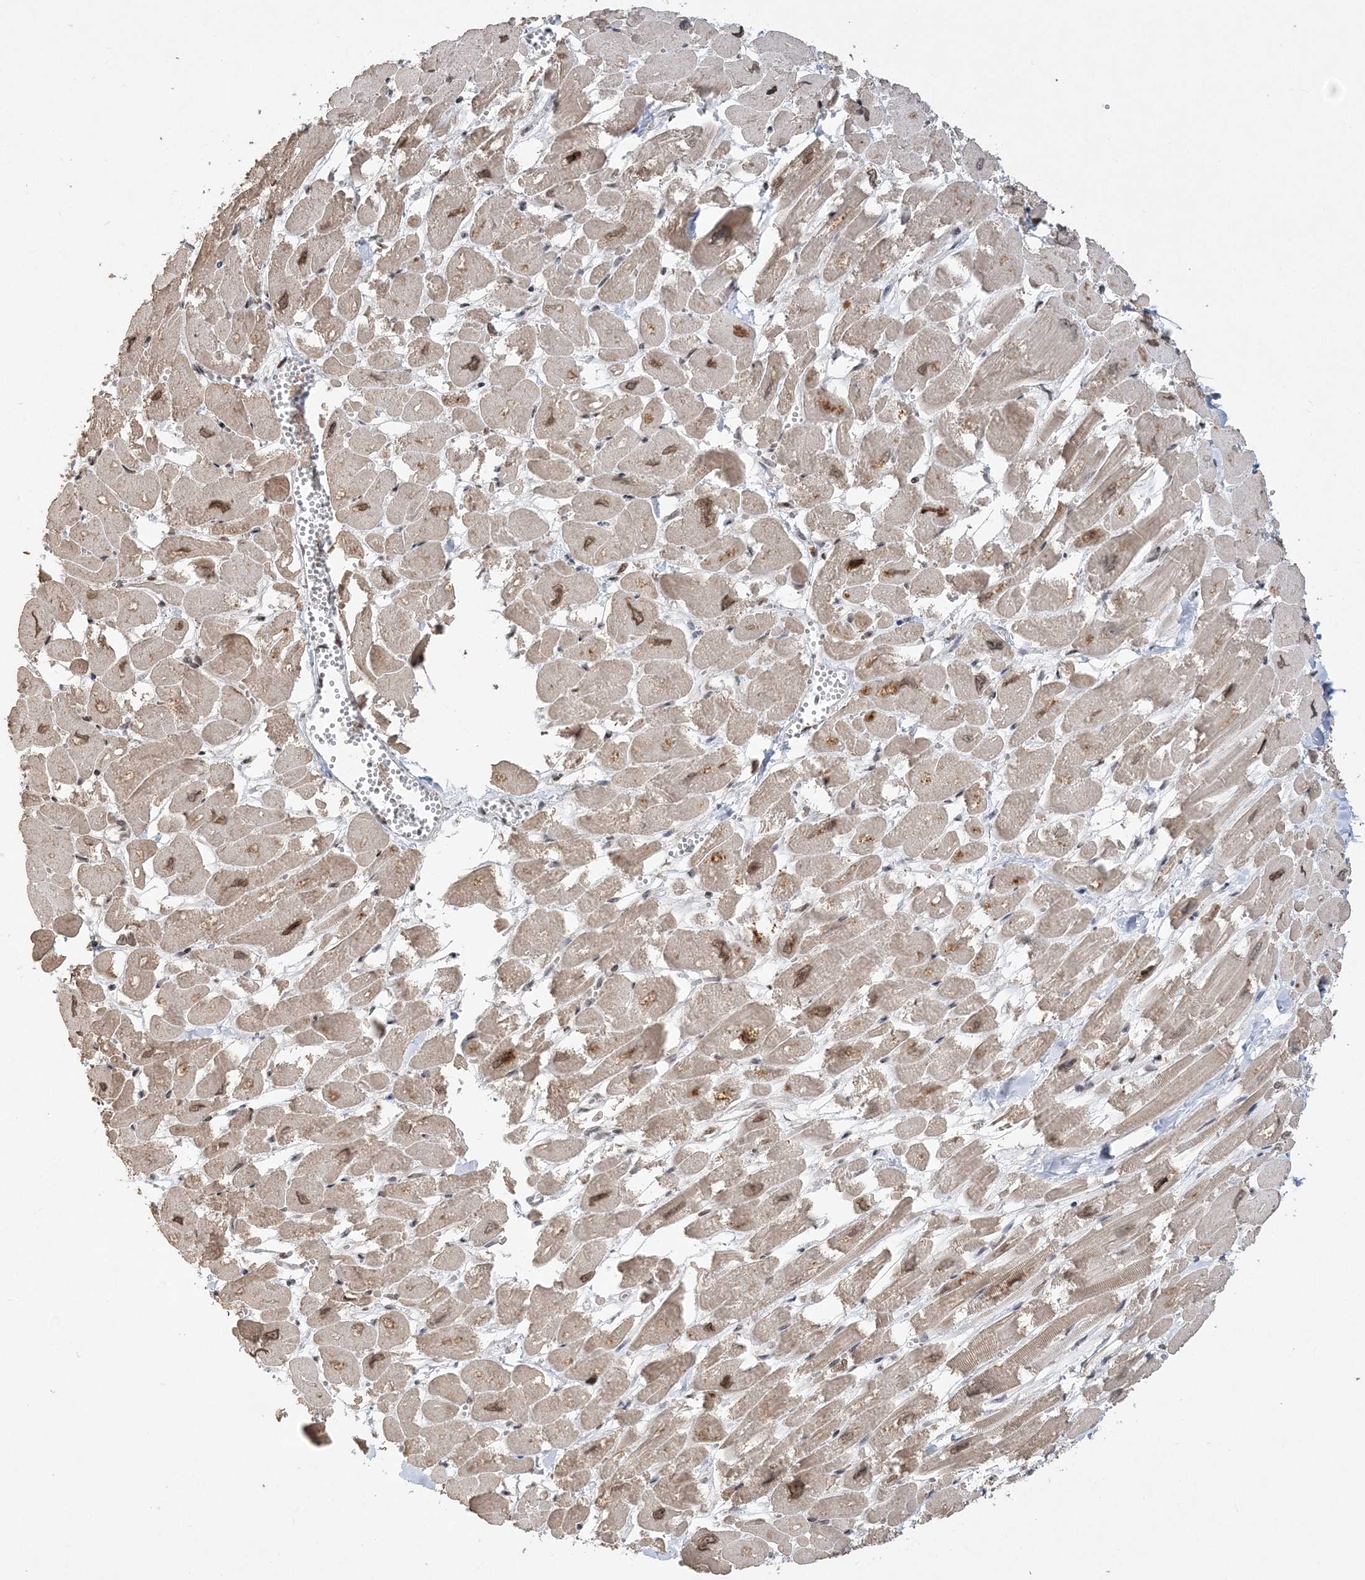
{"staining": {"intensity": "moderate", "quantity": "25%-75%", "location": "cytoplasmic/membranous,nuclear"}, "tissue": "heart muscle", "cell_type": "Cardiomyocytes", "image_type": "normal", "snomed": [{"axis": "morphology", "description": "Normal tissue, NOS"}, {"axis": "topography", "description": "Heart"}], "caption": "Protein staining of benign heart muscle demonstrates moderate cytoplasmic/membranous,nuclear staining in approximately 25%-75% of cardiomyocytes.", "gene": "WAC", "patient": {"sex": "male", "age": 54}}